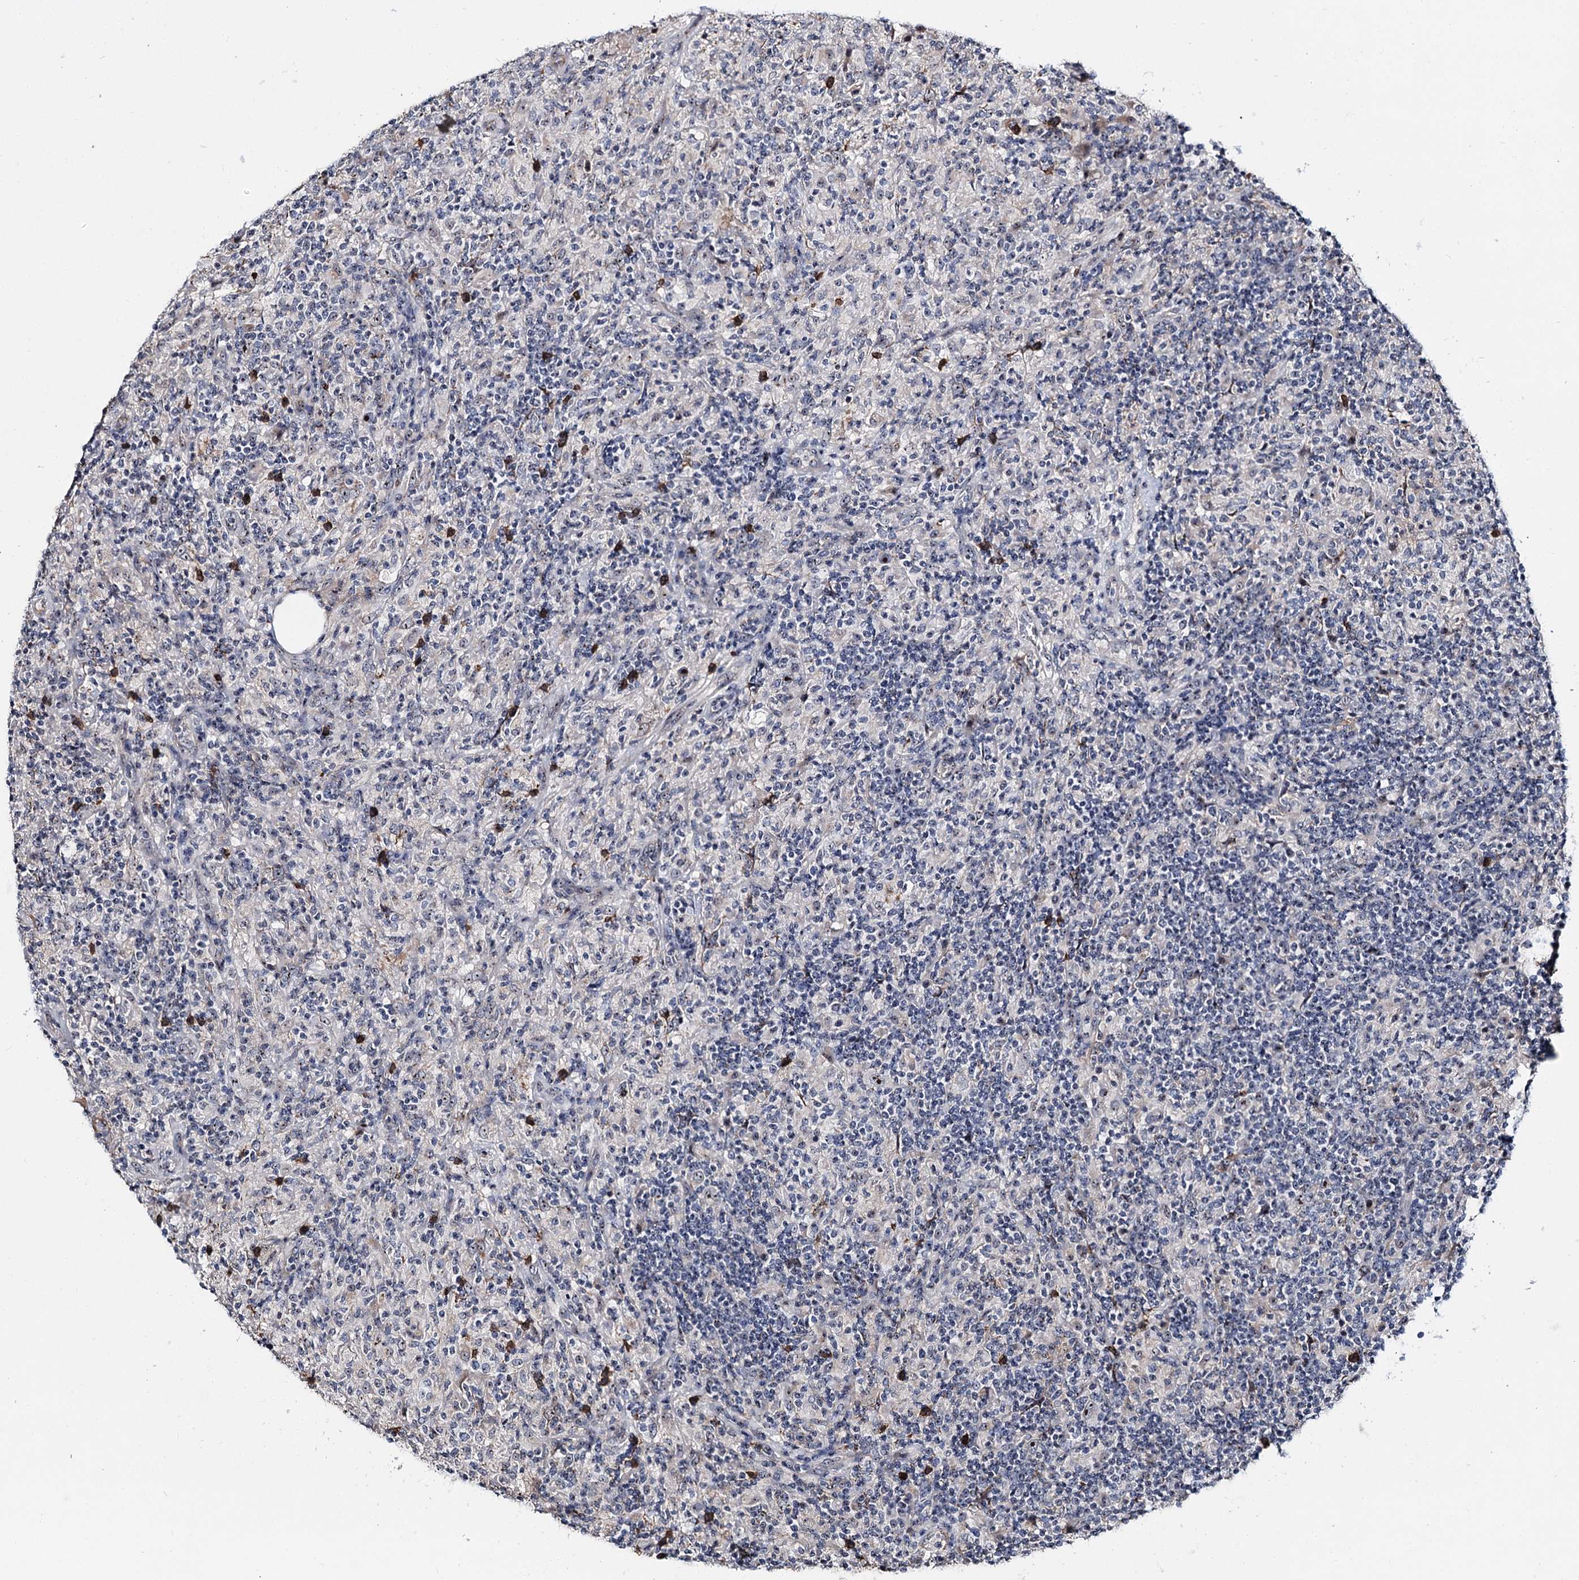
{"staining": {"intensity": "moderate", "quantity": "25%-75%", "location": "nuclear"}, "tissue": "lymphoma", "cell_type": "Tumor cells", "image_type": "cancer", "snomed": [{"axis": "morphology", "description": "Hodgkin's disease, NOS"}, {"axis": "topography", "description": "Lymph node"}], "caption": "A high-resolution micrograph shows immunohistochemistry (IHC) staining of lymphoma, which demonstrates moderate nuclear expression in approximately 25%-75% of tumor cells.", "gene": "SUPT20H", "patient": {"sex": "male", "age": 70}}